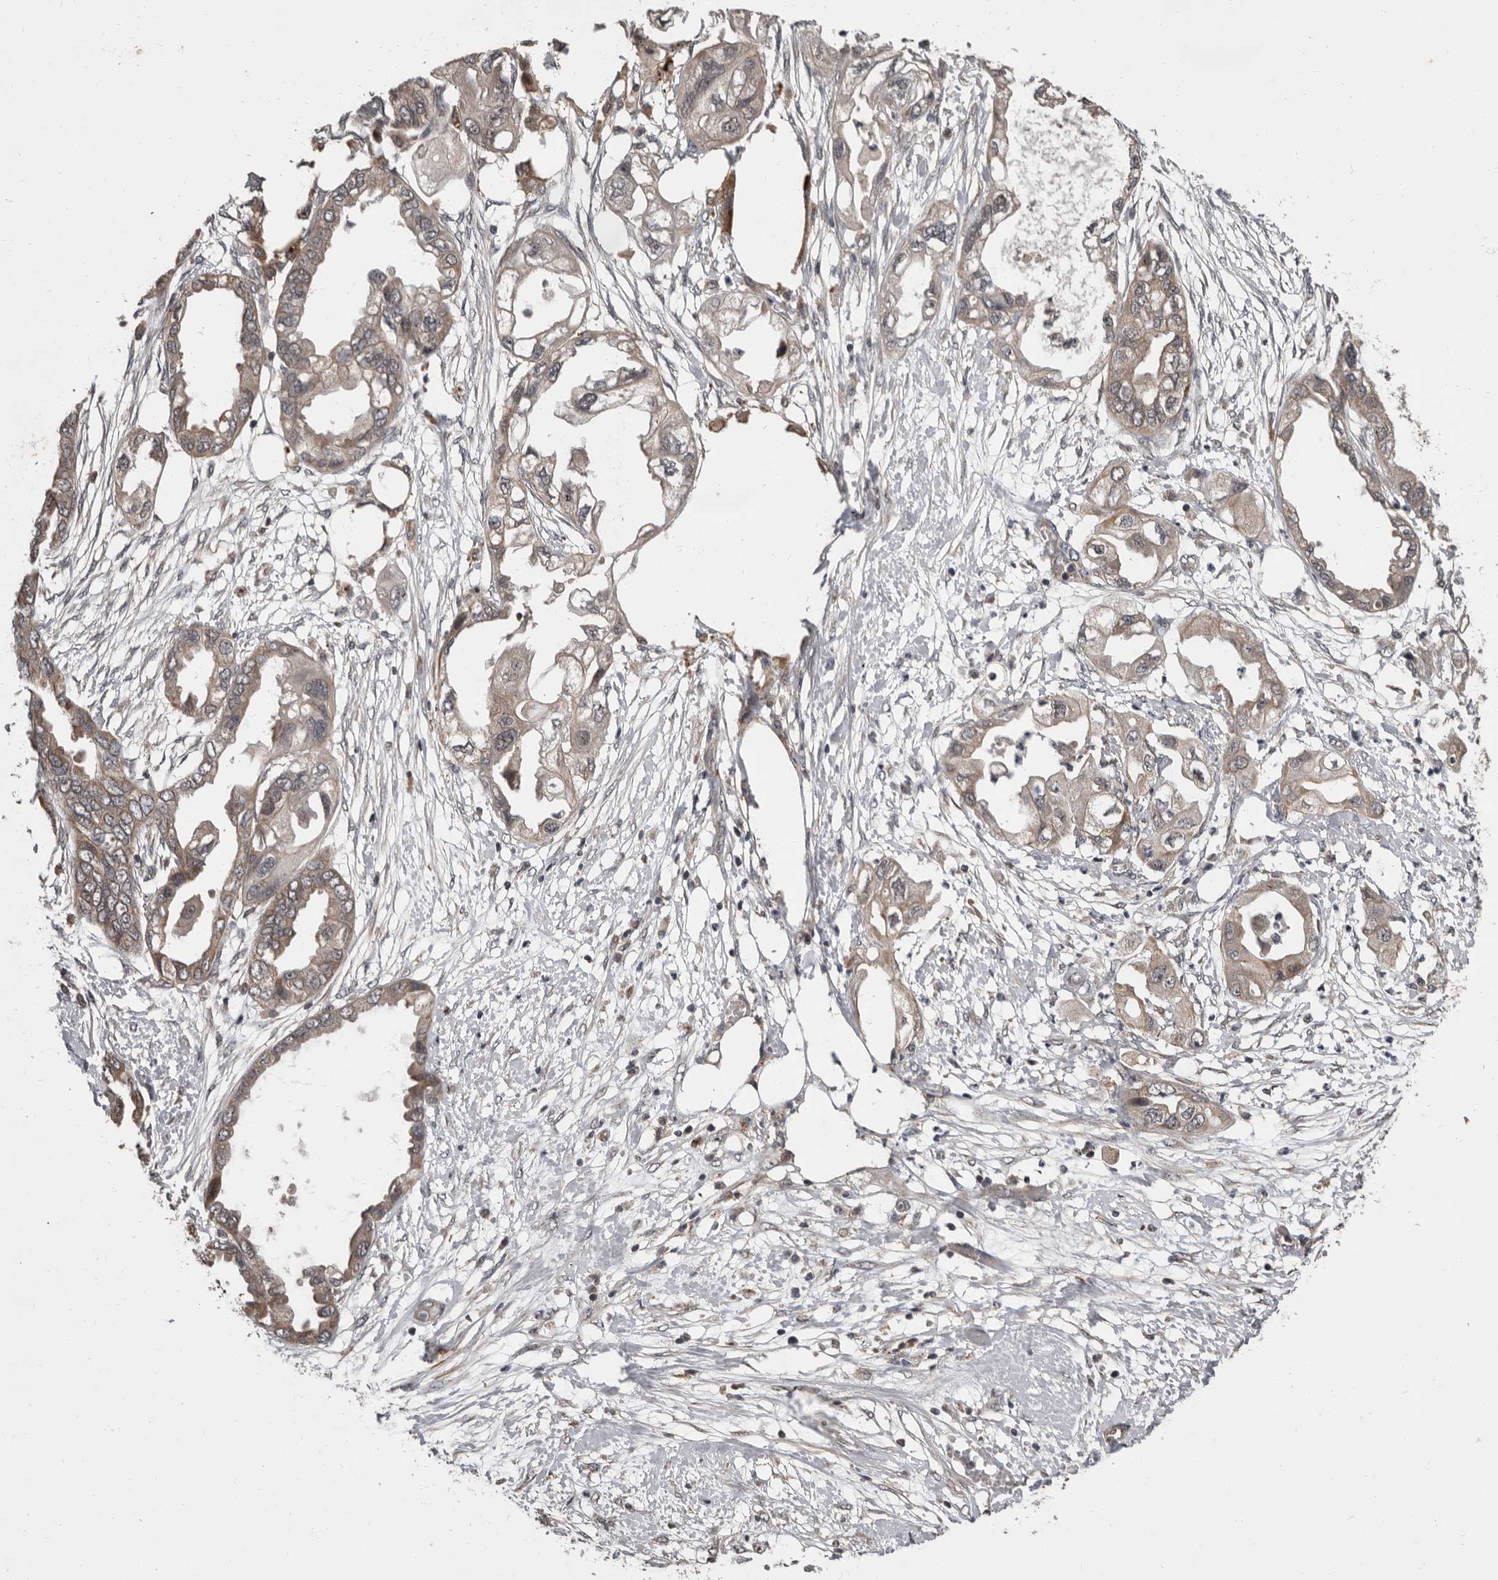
{"staining": {"intensity": "weak", "quantity": "25%-75%", "location": "cytoplasmic/membranous"}, "tissue": "endometrial cancer", "cell_type": "Tumor cells", "image_type": "cancer", "snomed": [{"axis": "morphology", "description": "Adenocarcinoma, NOS"}, {"axis": "morphology", "description": "Adenocarcinoma, metastatic, NOS"}, {"axis": "topography", "description": "Adipose tissue"}, {"axis": "topography", "description": "Endometrium"}], "caption": "Immunohistochemical staining of human endometrial cancer exhibits low levels of weak cytoplasmic/membranous protein expression in approximately 25%-75% of tumor cells. (IHC, brightfield microscopy, high magnification).", "gene": "FGFR4", "patient": {"sex": "female", "age": 67}}